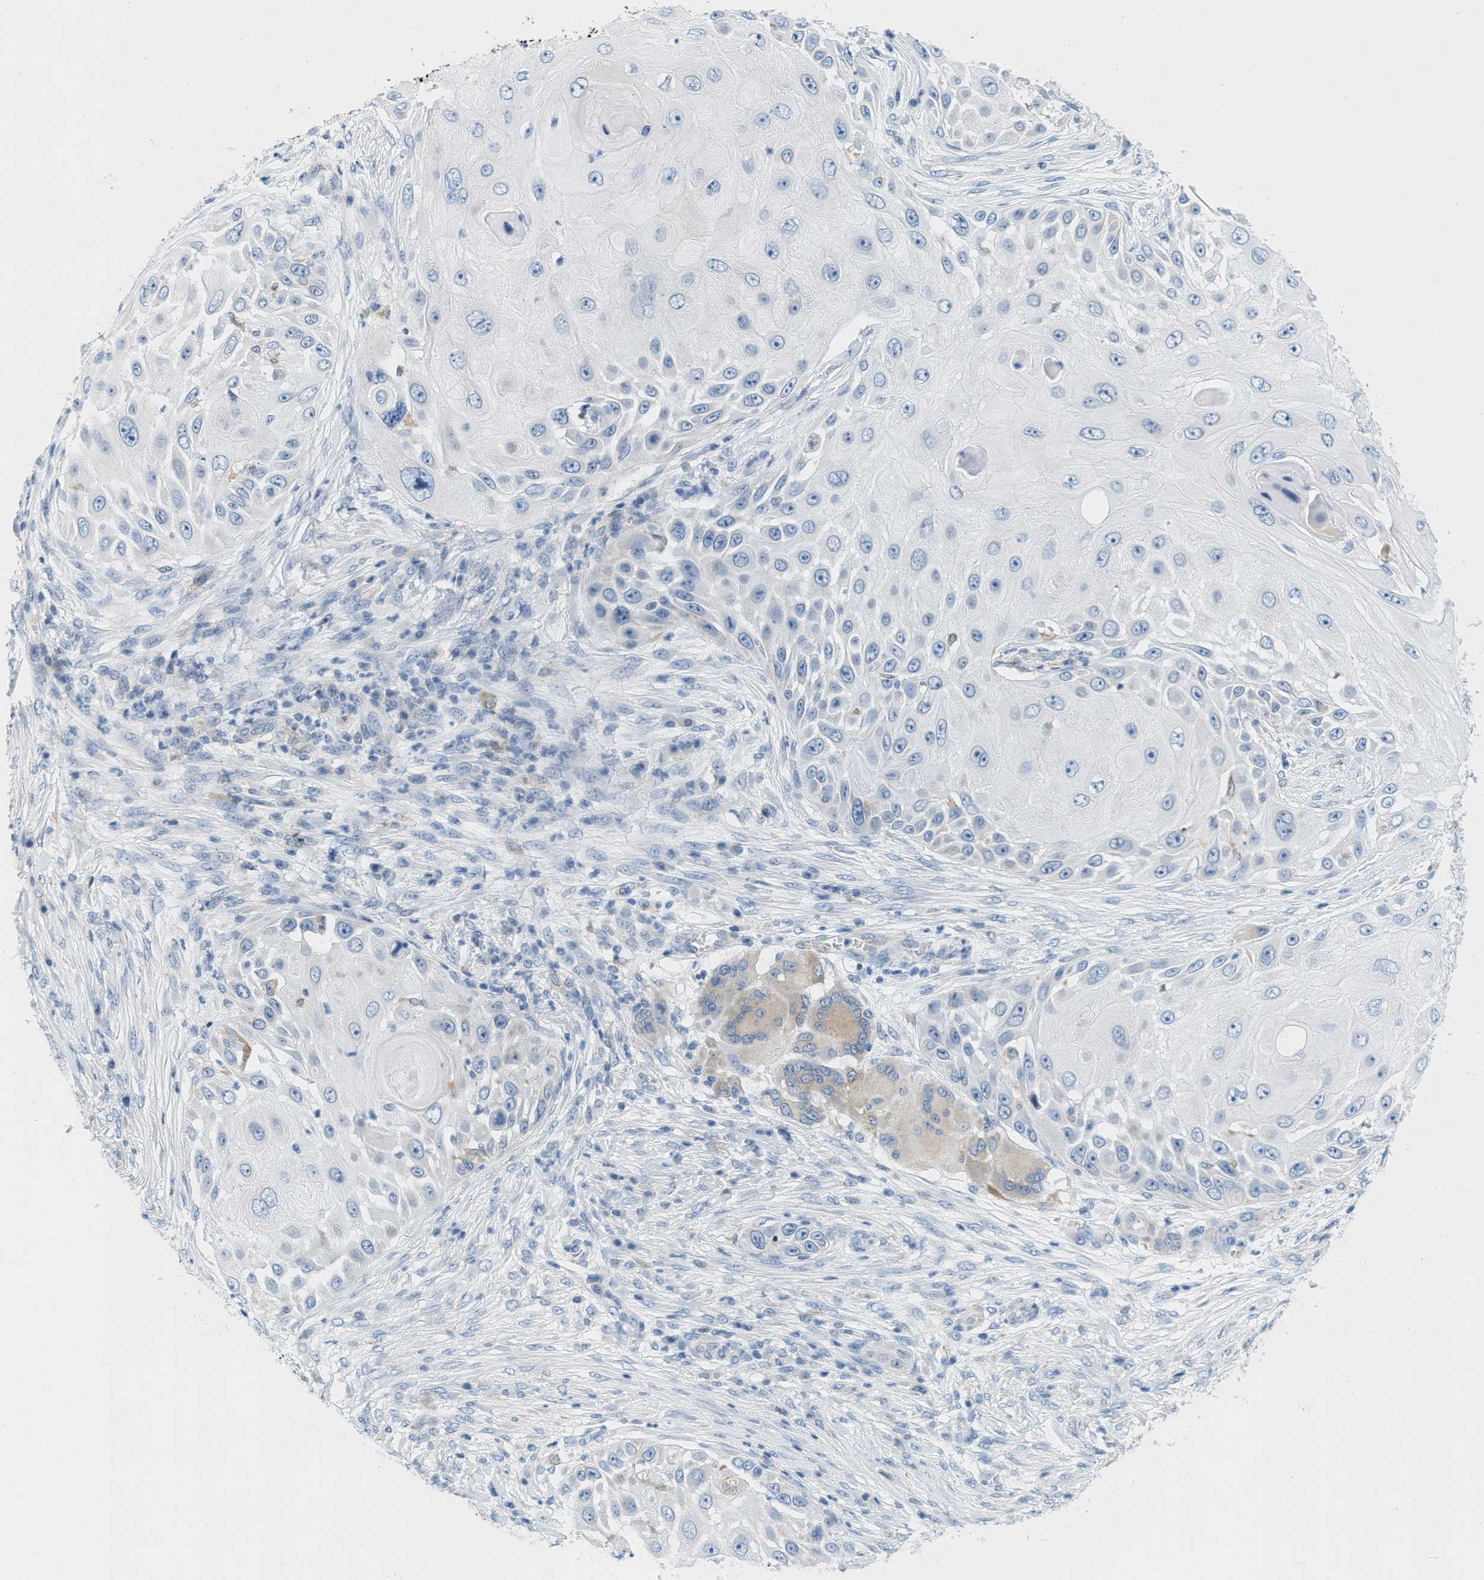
{"staining": {"intensity": "negative", "quantity": "none", "location": "none"}, "tissue": "skin cancer", "cell_type": "Tumor cells", "image_type": "cancer", "snomed": [{"axis": "morphology", "description": "Squamous cell carcinoma, NOS"}, {"axis": "topography", "description": "Skin"}], "caption": "Tumor cells are negative for protein expression in human skin cancer (squamous cell carcinoma).", "gene": "TEX264", "patient": {"sex": "female", "age": 44}}